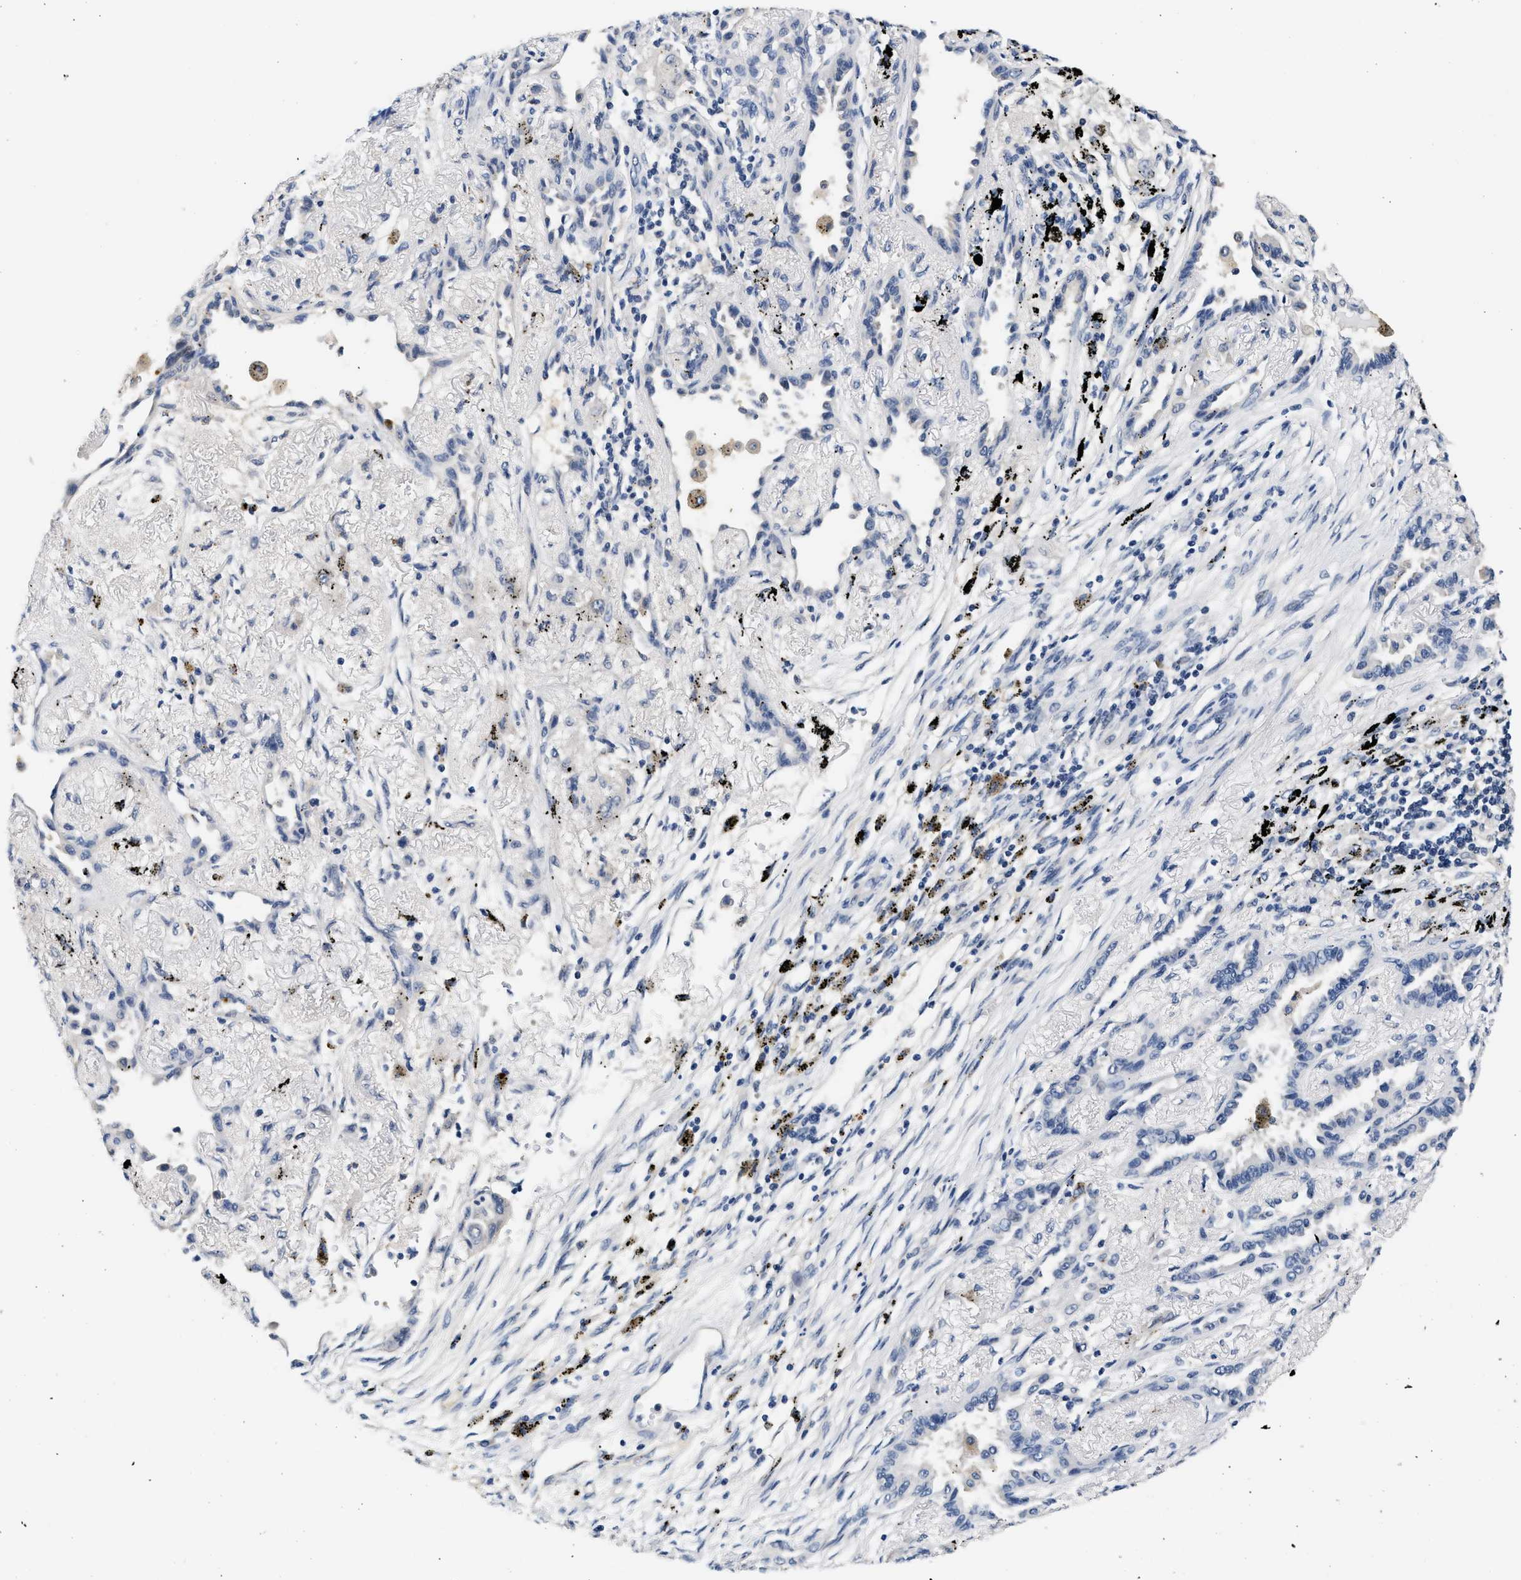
{"staining": {"intensity": "negative", "quantity": "none", "location": "none"}, "tissue": "lung cancer", "cell_type": "Tumor cells", "image_type": "cancer", "snomed": [{"axis": "morphology", "description": "Adenocarcinoma, NOS"}, {"axis": "topography", "description": "Lung"}], "caption": "Adenocarcinoma (lung) was stained to show a protein in brown. There is no significant staining in tumor cells.", "gene": "MED22", "patient": {"sex": "male", "age": 59}}